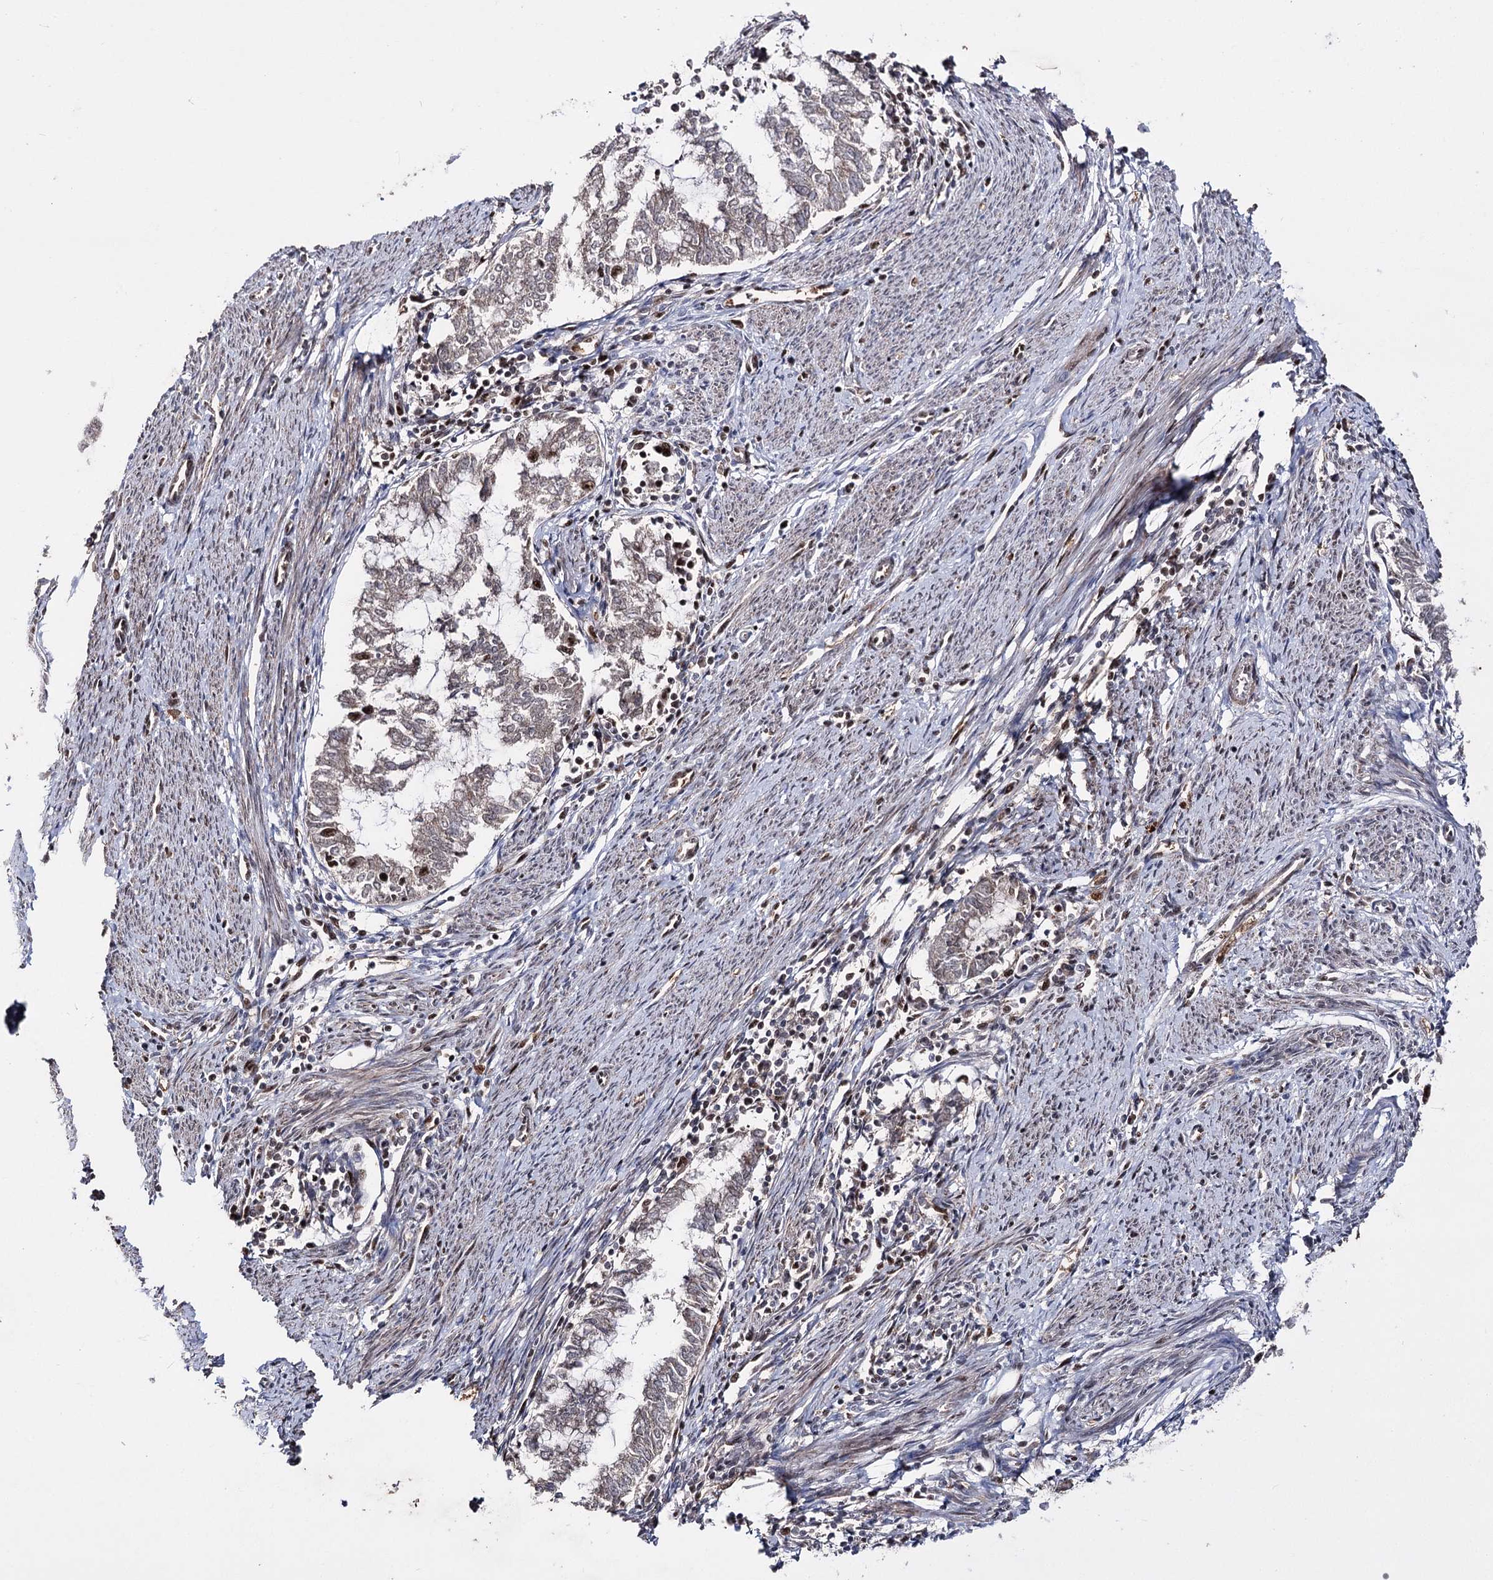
{"staining": {"intensity": "moderate", "quantity": "<25%", "location": "nuclear"}, "tissue": "endometrial cancer", "cell_type": "Tumor cells", "image_type": "cancer", "snomed": [{"axis": "morphology", "description": "Adenocarcinoma, NOS"}, {"axis": "topography", "description": "Endometrium"}], "caption": "Human endometrial cancer stained for a protein (brown) shows moderate nuclear positive expression in about <25% of tumor cells.", "gene": "PRPF40A", "patient": {"sex": "female", "age": 79}}